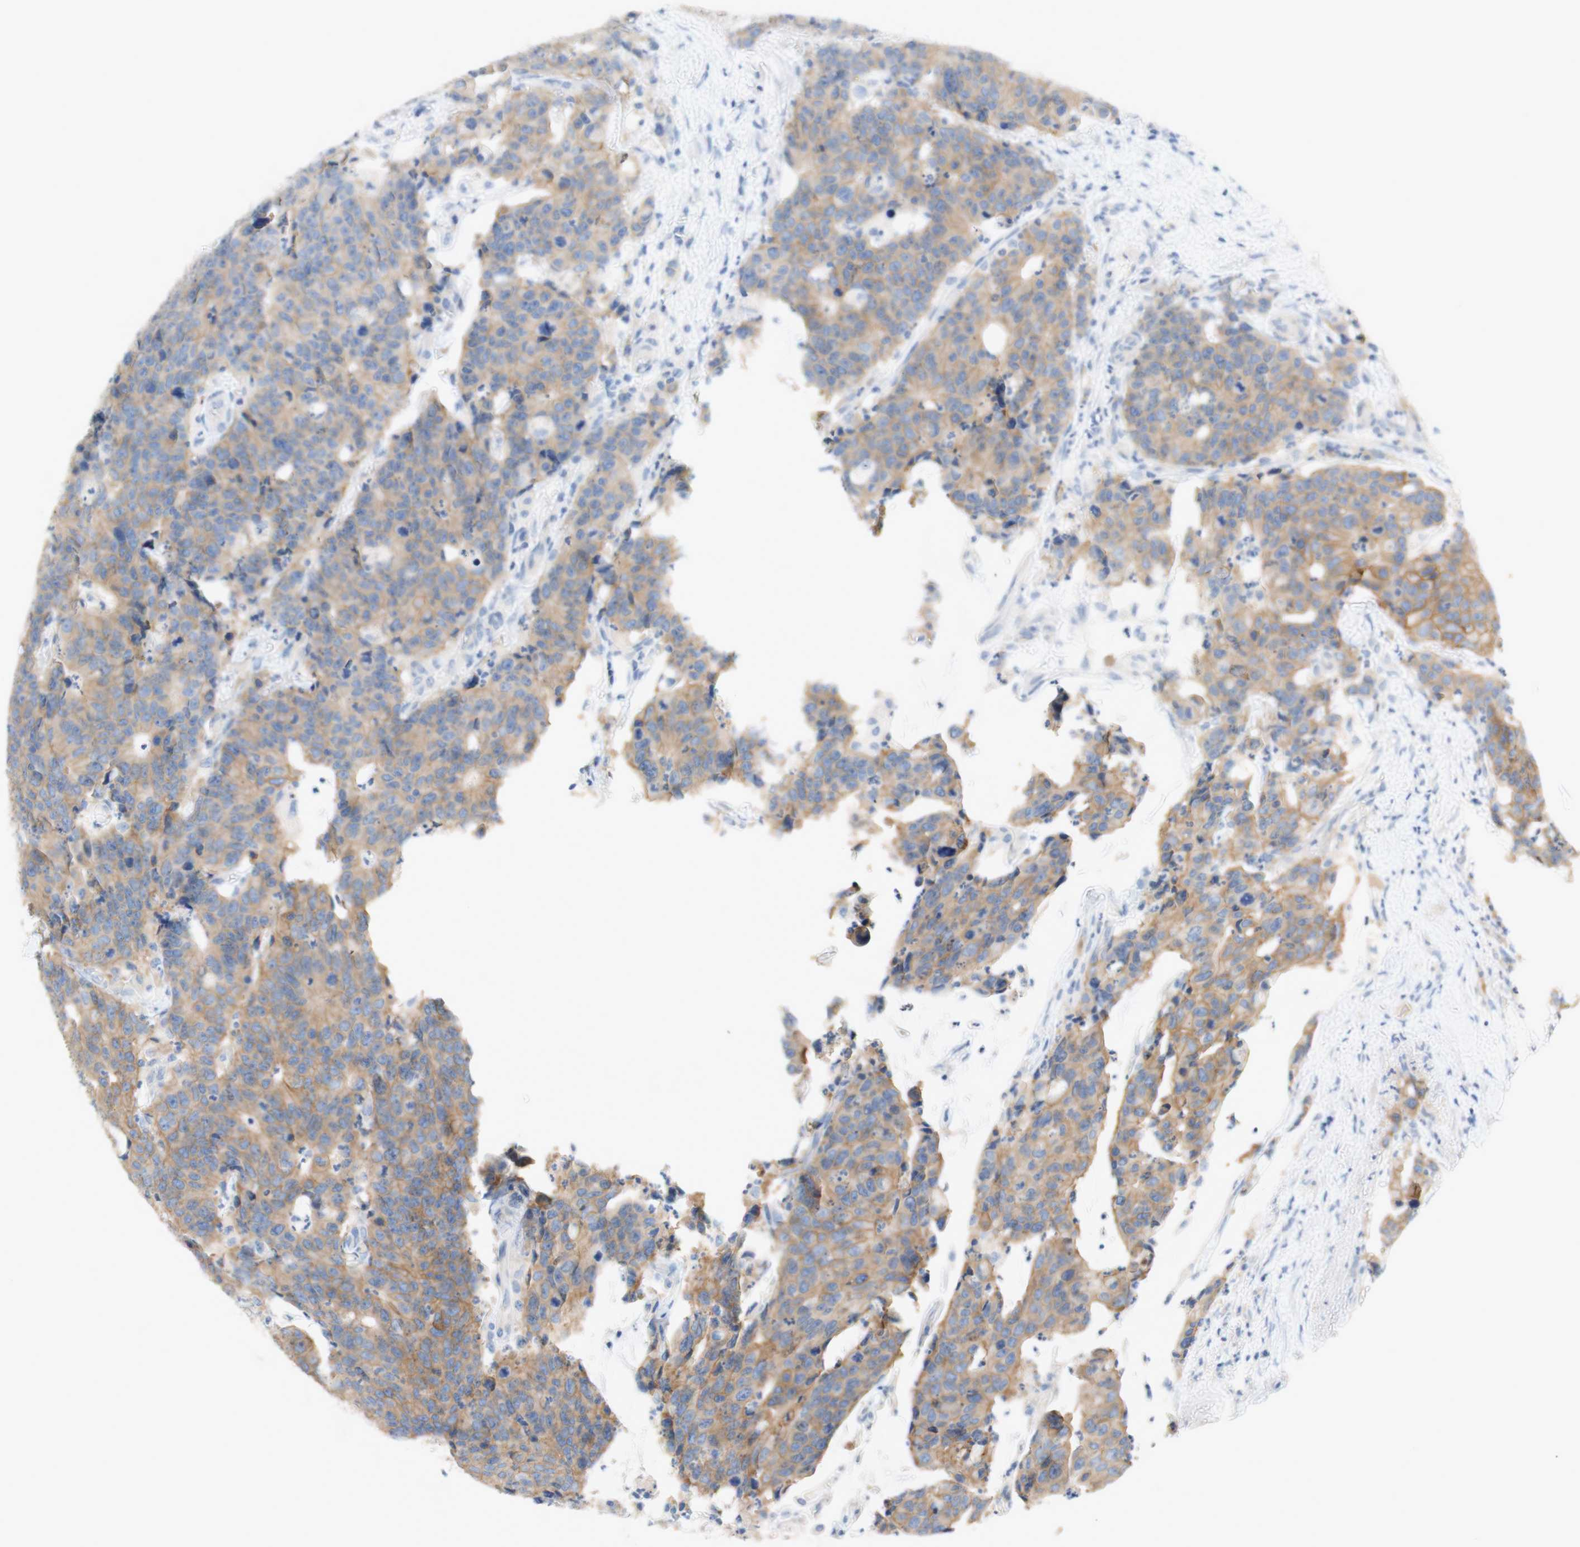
{"staining": {"intensity": "weak", "quantity": ">75%", "location": "cytoplasmic/membranous"}, "tissue": "colorectal cancer", "cell_type": "Tumor cells", "image_type": "cancer", "snomed": [{"axis": "morphology", "description": "Adenocarcinoma, NOS"}, {"axis": "topography", "description": "Colon"}], "caption": "Adenocarcinoma (colorectal) tissue displays weak cytoplasmic/membranous staining in approximately >75% of tumor cells, visualized by immunohistochemistry. Ihc stains the protein in brown and the nuclei are stained blue.", "gene": "ATP2B1", "patient": {"sex": "female", "age": 86}}